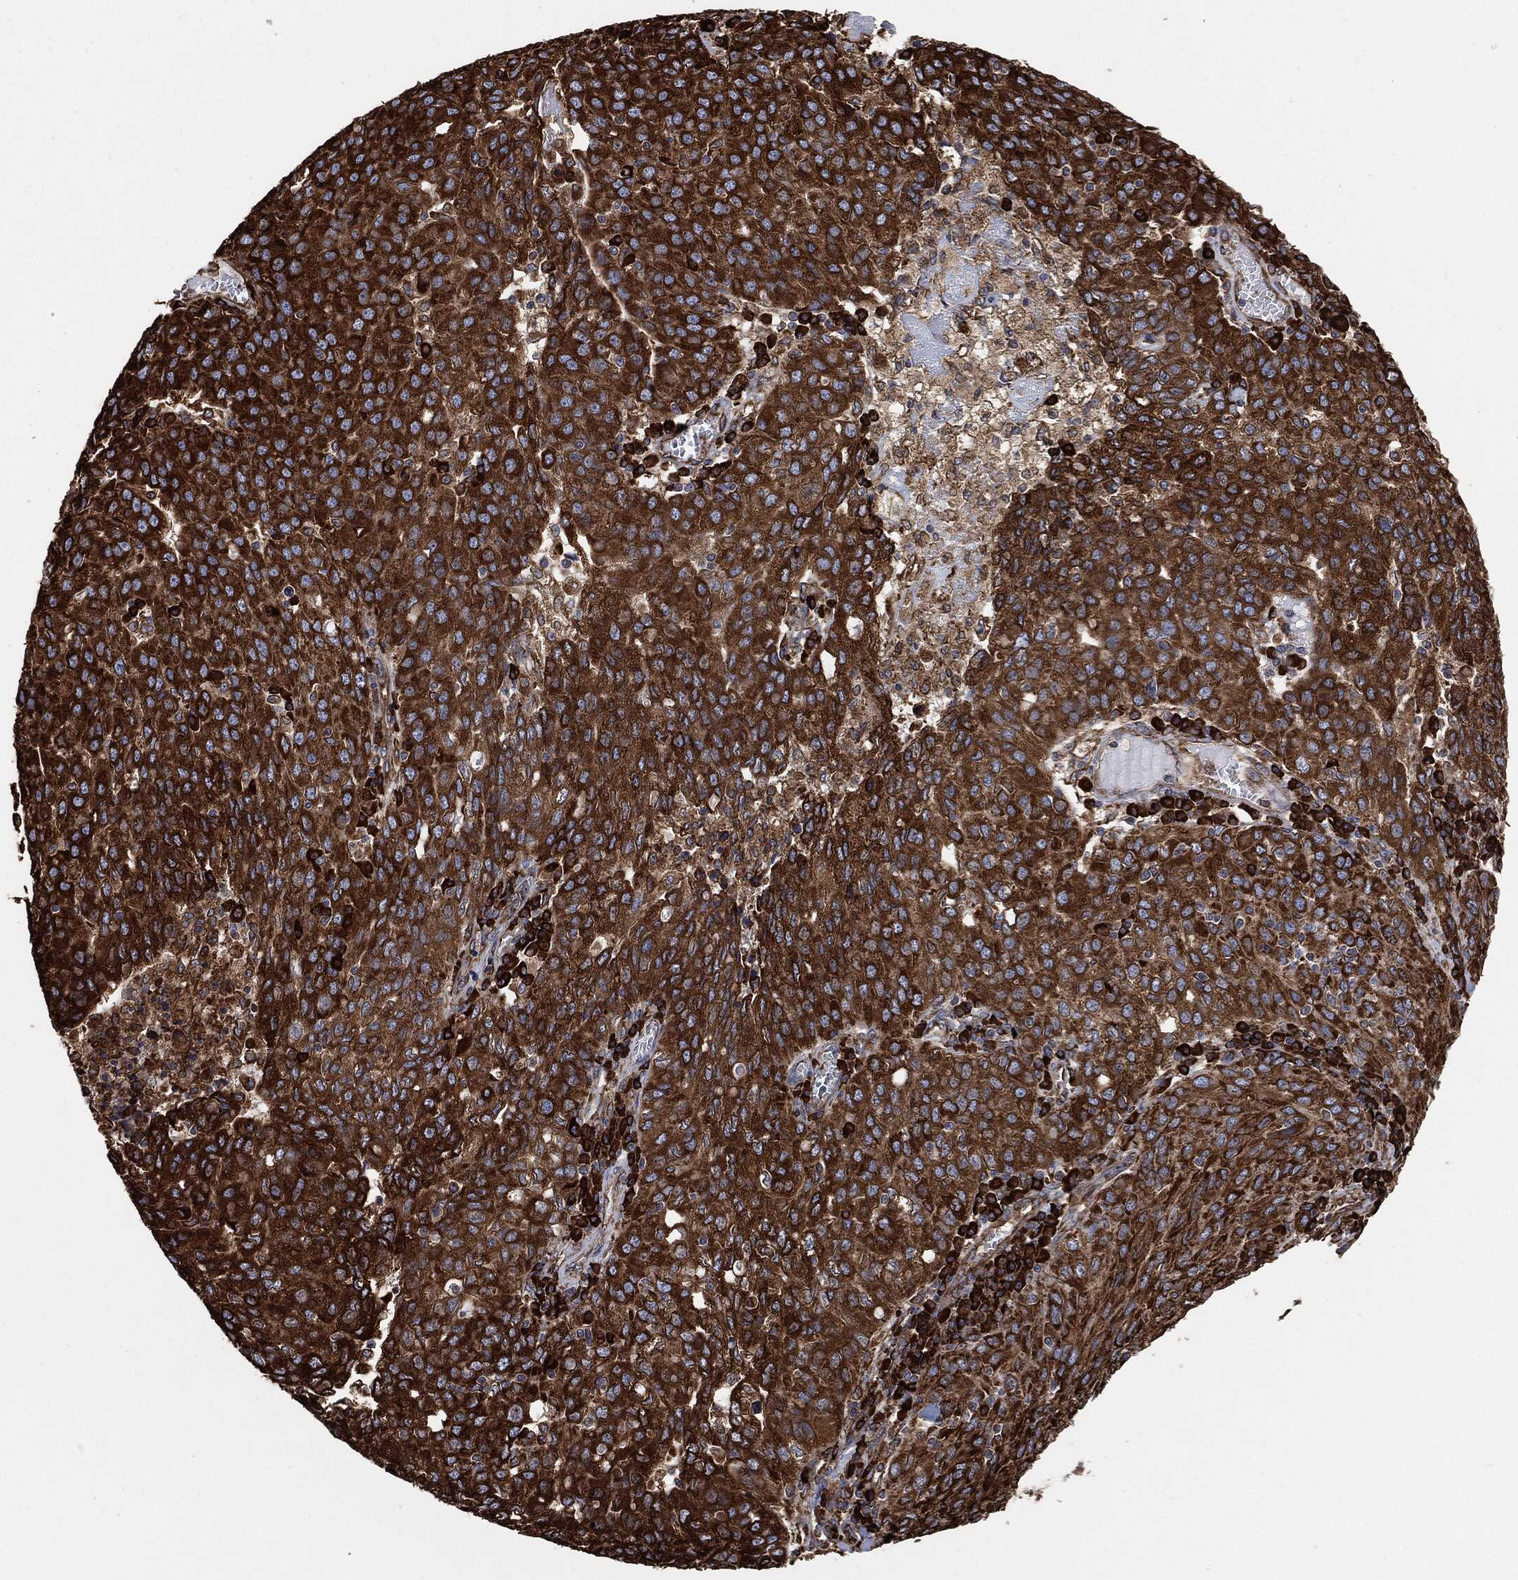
{"staining": {"intensity": "strong", "quantity": ">75%", "location": "cytoplasmic/membranous"}, "tissue": "ovarian cancer", "cell_type": "Tumor cells", "image_type": "cancer", "snomed": [{"axis": "morphology", "description": "Carcinoma, endometroid"}, {"axis": "topography", "description": "Ovary"}], "caption": "Endometroid carcinoma (ovarian) stained with a protein marker exhibits strong staining in tumor cells.", "gene": "AMFR", "patient": {"sex": "female", "age": 50}}